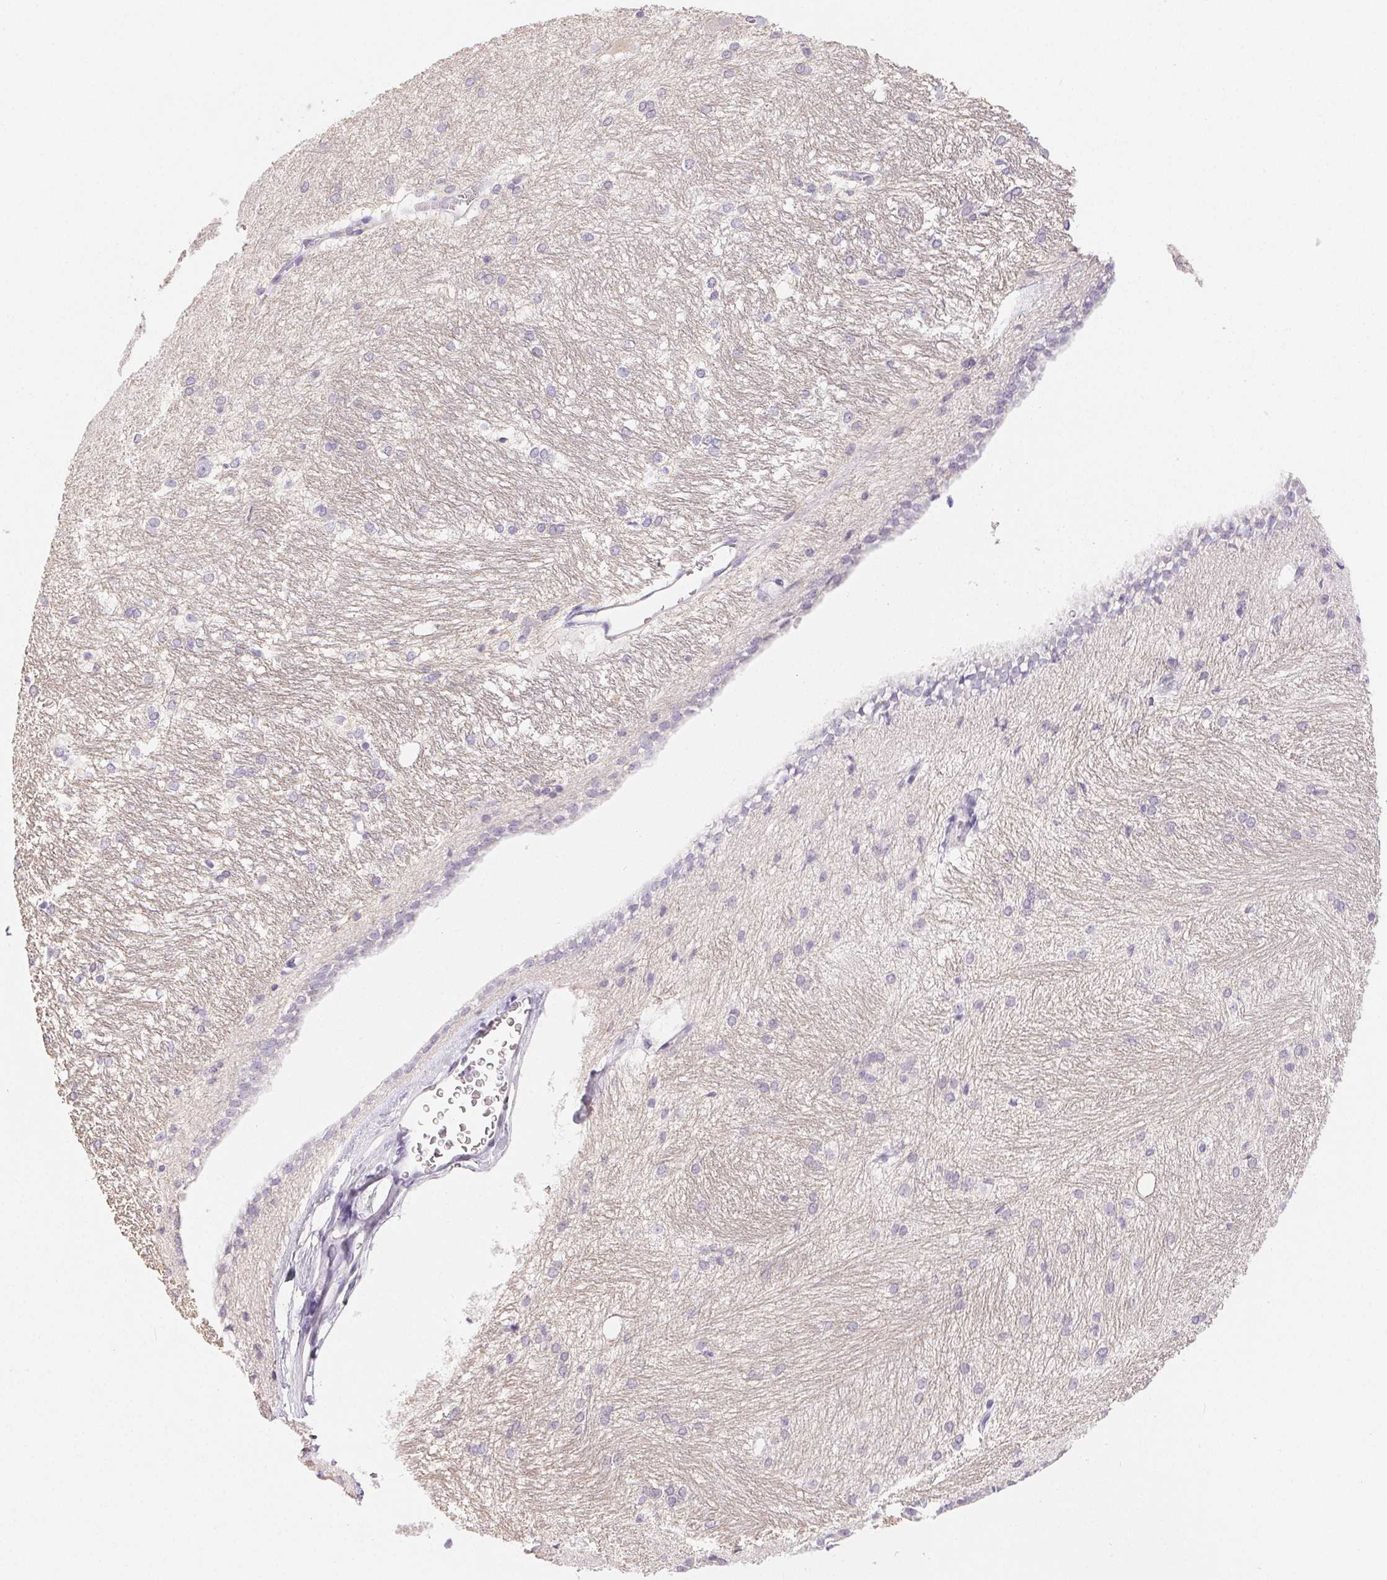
{"staining": {"intensity": "negative", "quantity": "none", "location": "none"}, "tissue": "hippocampus", "cell_type": "Glial cells", "image_type": "normal", "snomed": [{"axis": "morphology", "description": "Normal tissue, NOS"}, {"axis": "topography", "description": "Cerebral cortex"}, {"axis": "topography", "description": "Hippocampus"}], "caption": "The immunohistochemistry (IHC) micrograph has no significant positivity in glial cells of hippocampus. Nuclei are stained in blue.", "gene": "MIOX", "patient": {"sex": "female", "age": 19}}